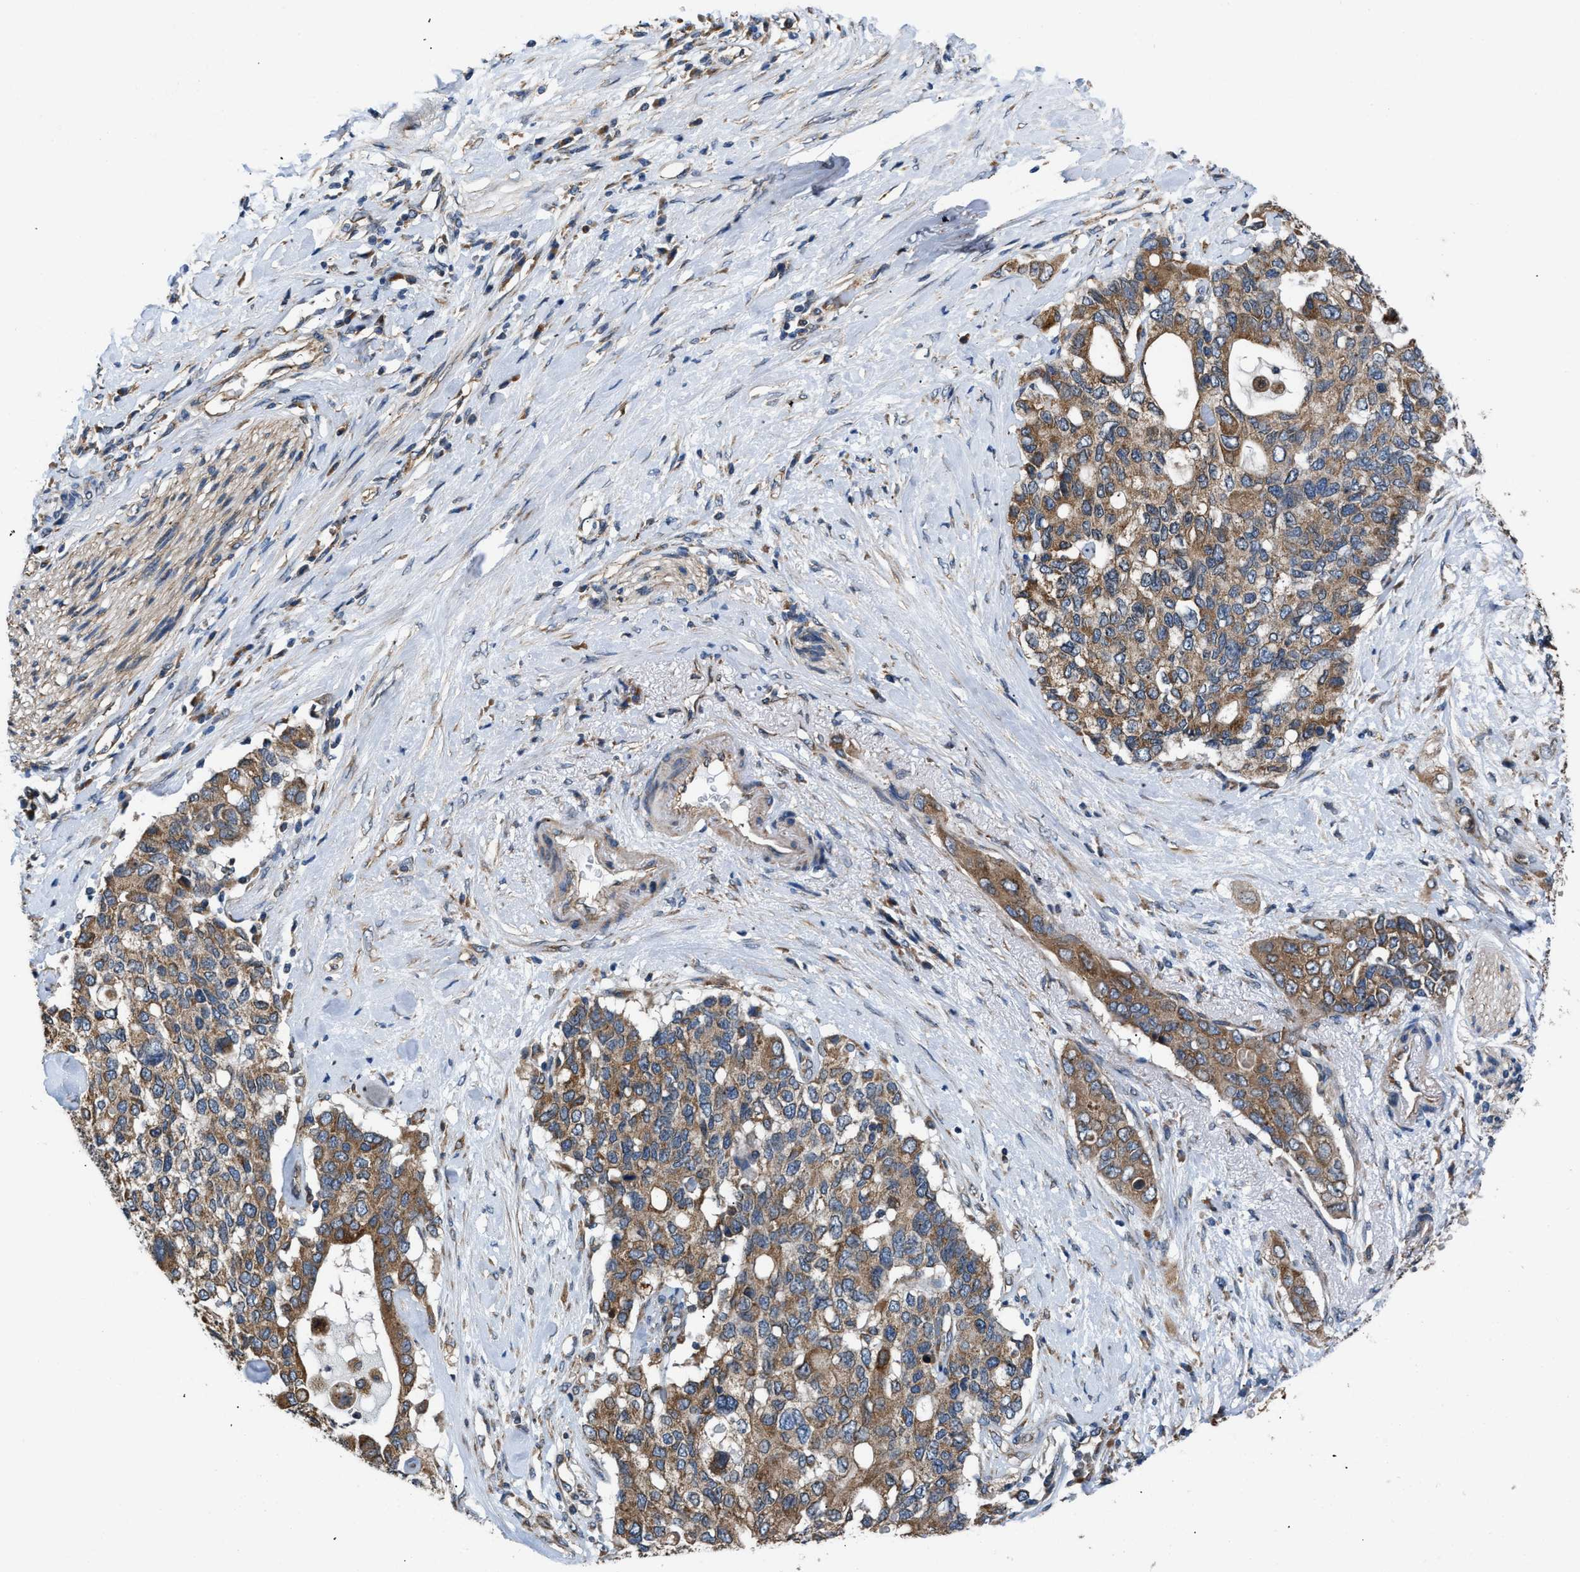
{"staining": {"intensity": "moderate", "quantity": ">75%", "location": "cytoplasmic/membranous"}, "tissue": "pancreatic cancer", "cell_type": "Tumor cells", "image_type": "cancer", "snomed": [{"axis": "morphology", "description": "Adenocarcinoma, NOS"}, {"axis": "topography", "description": "Pancreas"}], "caption": "Adenocarcinoma (pancreatic) stained with DAB (3,3'-diaminobenzidine) immunohistochemistry demonstrates medium levels of moderate cytoplasmic/membranous positivity in approximately >75% of tumor cells. Nuclei are stained in blue.", "gene": "CEP128", "patient": {"sex": "female", "age": 56}}